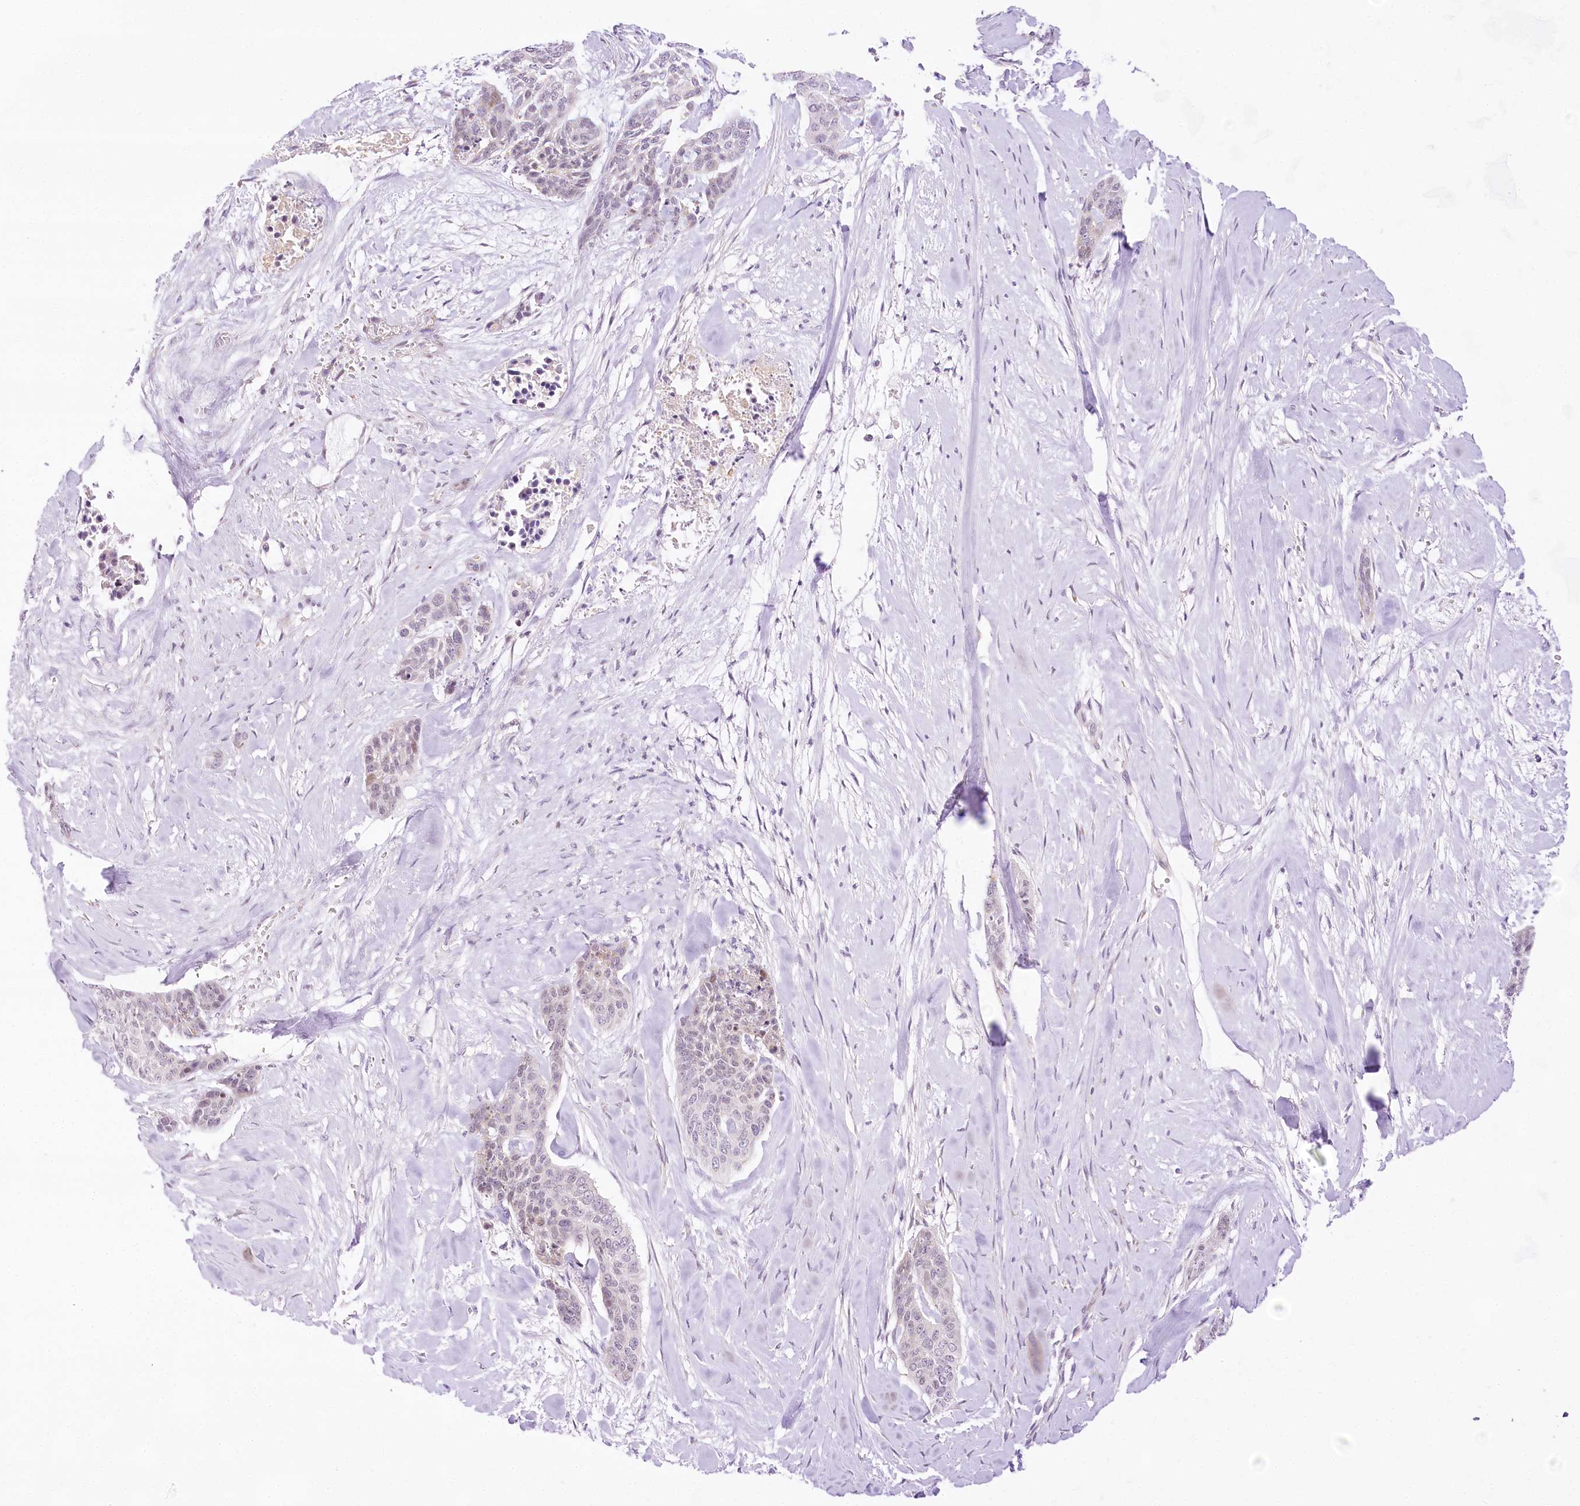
{"staining": {"intensity": "negative", "quantity": "none", "location": "none"}, "tissue": "skin cancer", "cell_type": "Tumor cells", "image_type": "cancer", "snomed": [{"axis": "morphology", "description": "Basal cell carcinoma"}, {"axis": "topography", "description": "Skin"}], "caption": "Protein analysis of basal cell carcinoma (skin) exhibits no significant staining in tumor cells.", "gene": "CCDC30", "patient": {"sex": "female", "age": 64}}